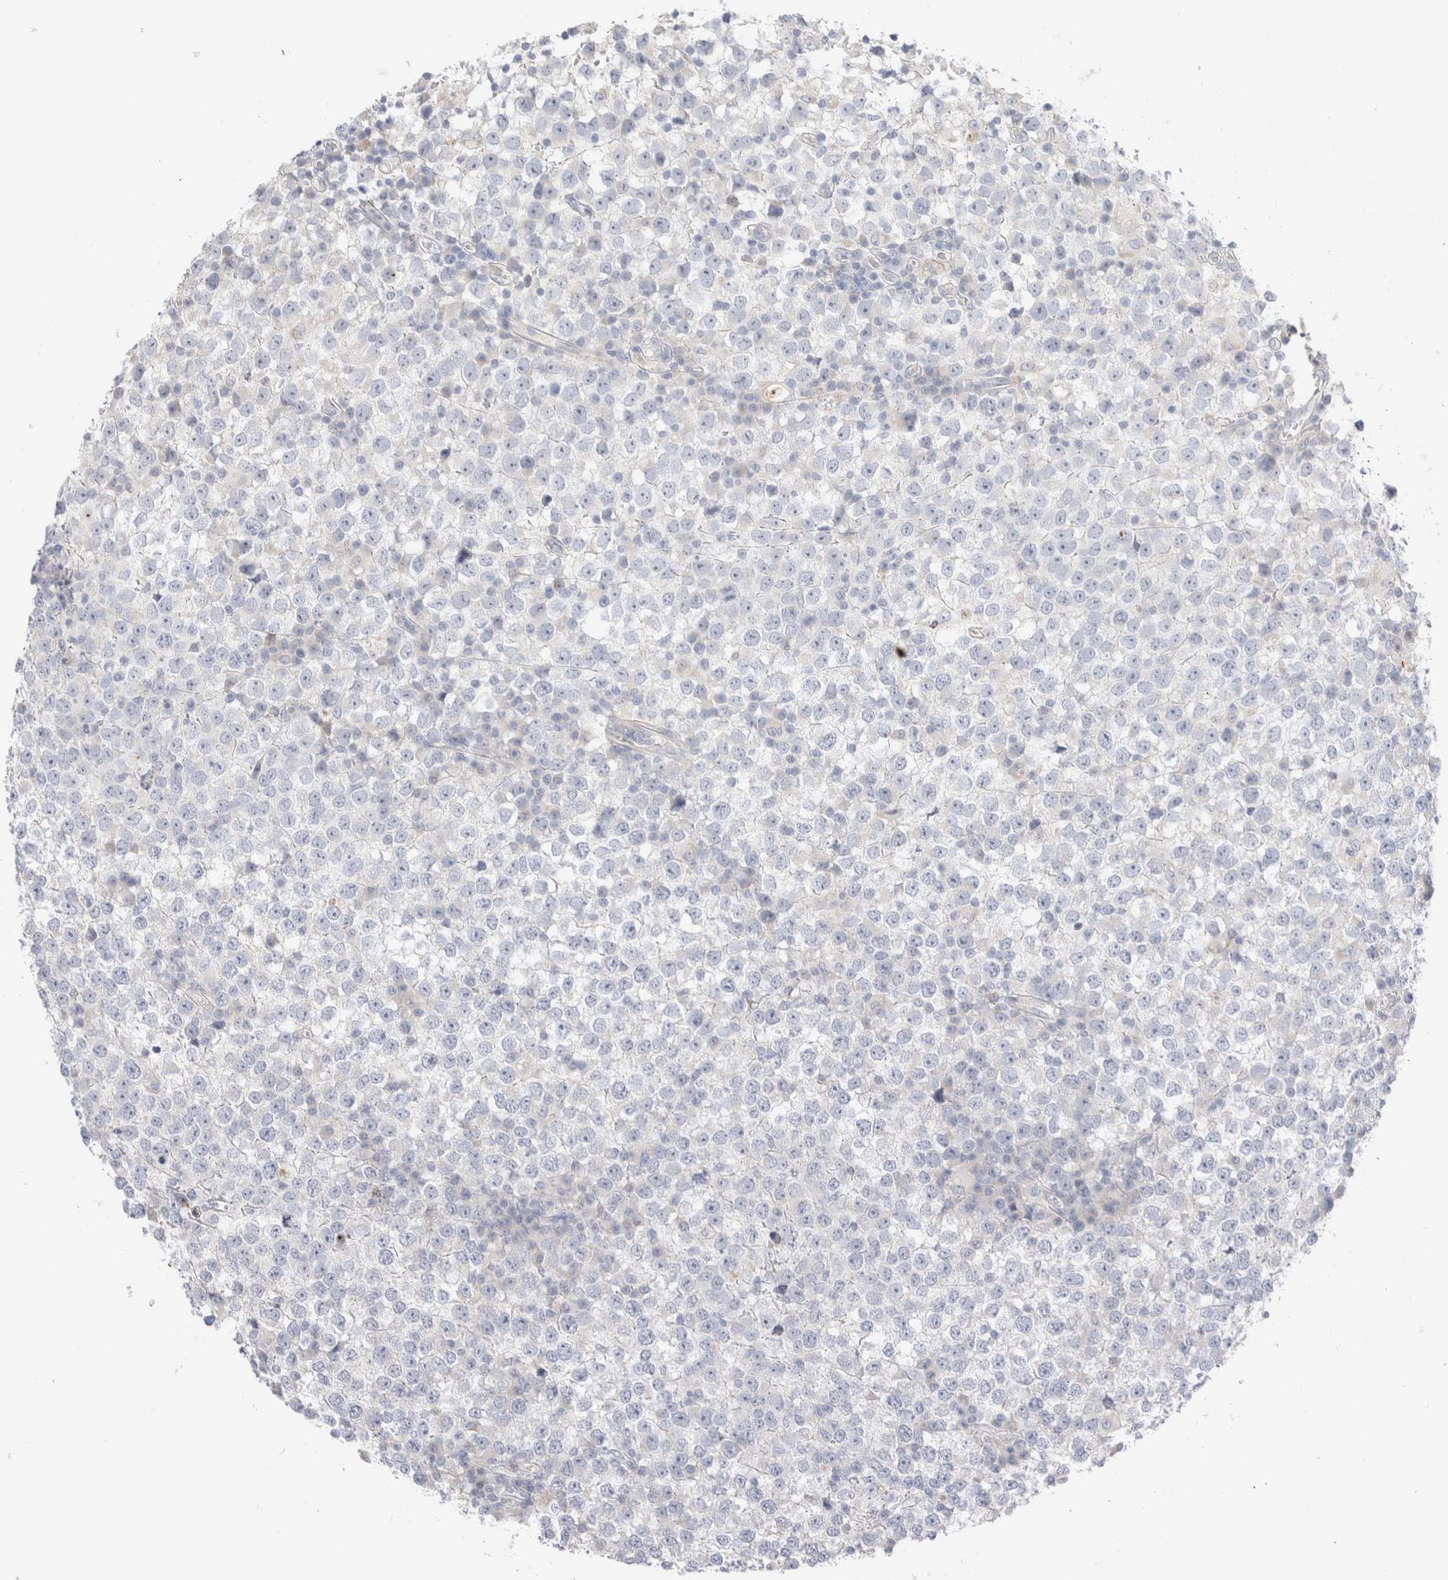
{"staining": {"intensity": "negative", "quantity": "none", "location": "none"}, "tissue": "testis cancer", "cell_type": "Tumor cells", "image_type": "cancer", "snomed": [{"axis": "morphology", "description": "Seminoma, NOS"}, {"axis": "topography", "description": "Testis"}], "caption": "Histopathology image shows no protein positivity in tumor cells of seminoma (testis) tissue. The staining was performed using DAB to visualize the protein expression in brown, while the nuclei were stained in blue with hematoxylin (Magnification: 20x).", "gene": "HEXD", "patient": {"sex": "male", "age": 65}}